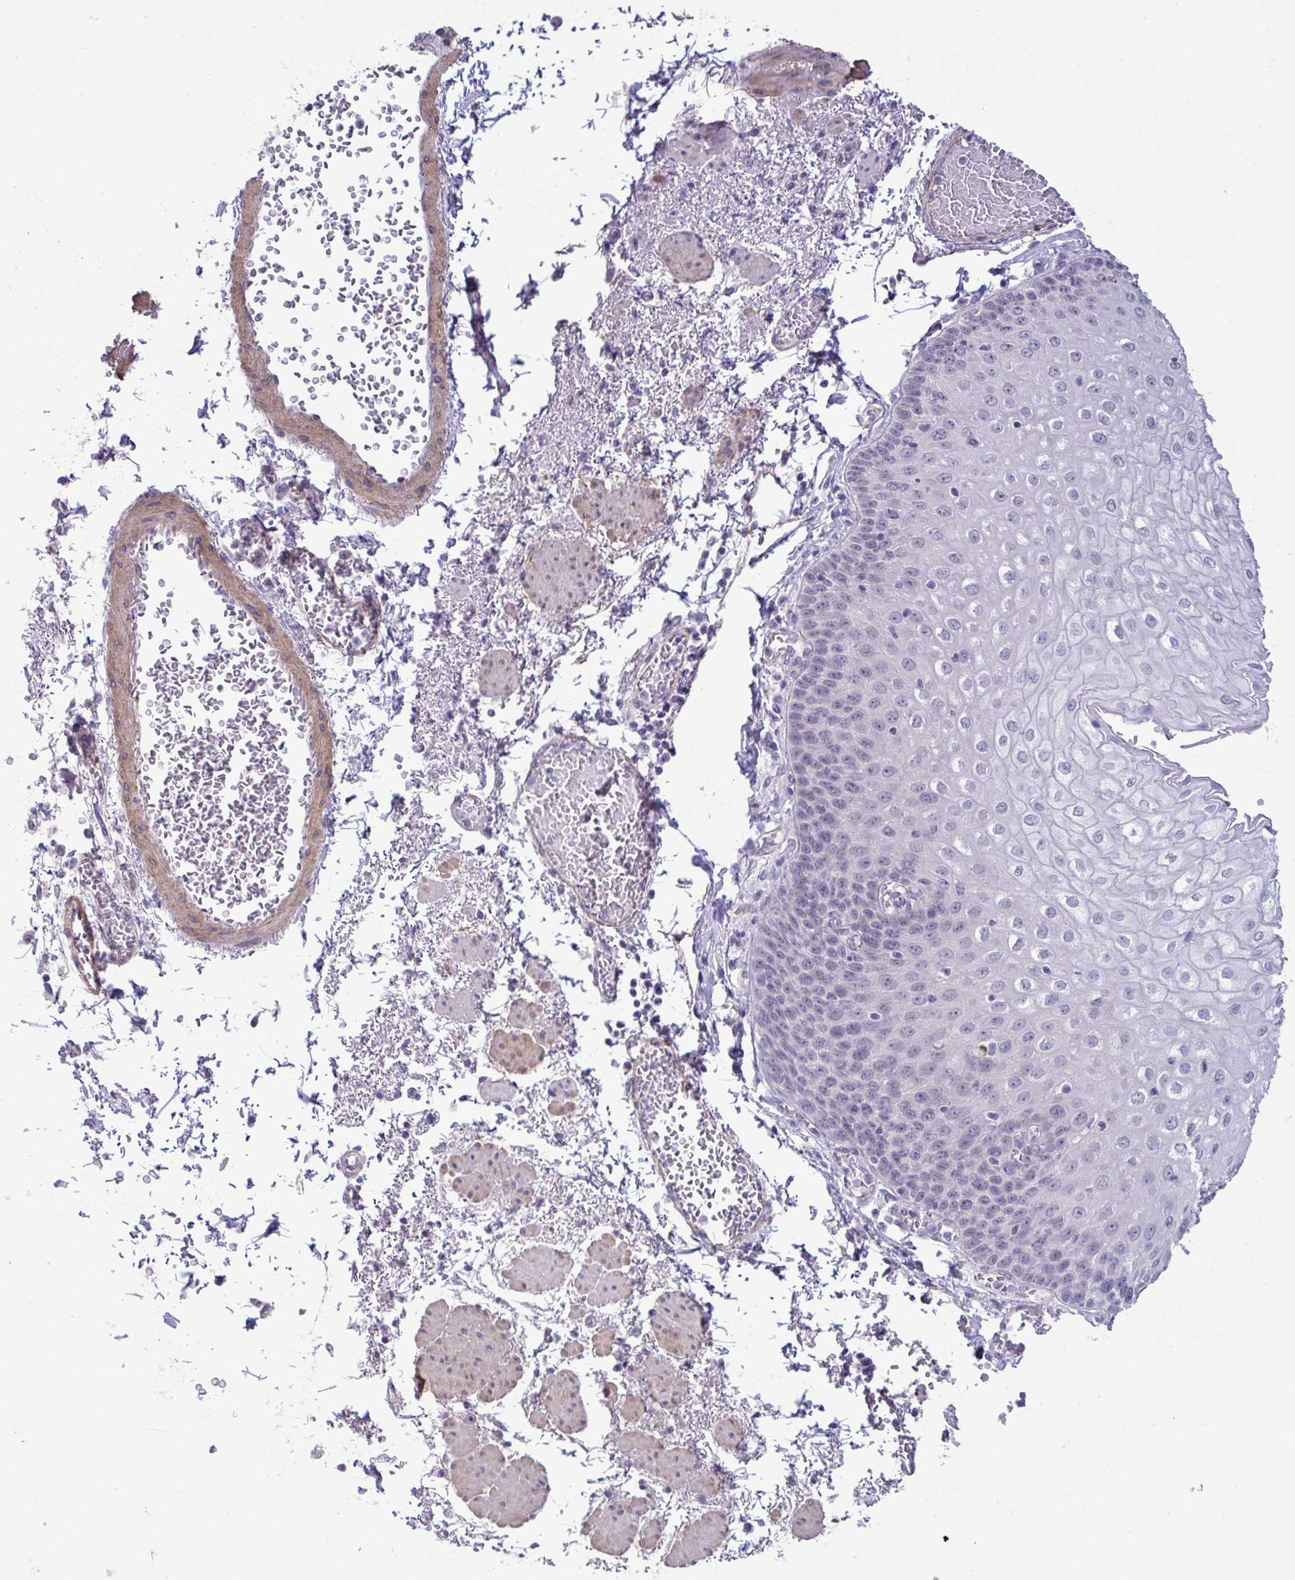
{"staining": {"intensity": "negative", "quantity": "none", "location": "none"}, "tissue": "esophagus", "cell_type": "Squamous epithelial cells", "image_type": "normal", "snomed": [{"axis": "morphology", "description": "Normal tissue, NOS"}, {"axis": "morphology", "description": "Adenocarcinoma, NOS"}, {"axis": "topography", "description": "Esophagus"}], "caption": "IHC of unremarkable human esophagus demonstrates no staining in squamous epithelial cells.", "gene": "SLC30A3", "patient": {"sex": "male", "age": 81}}